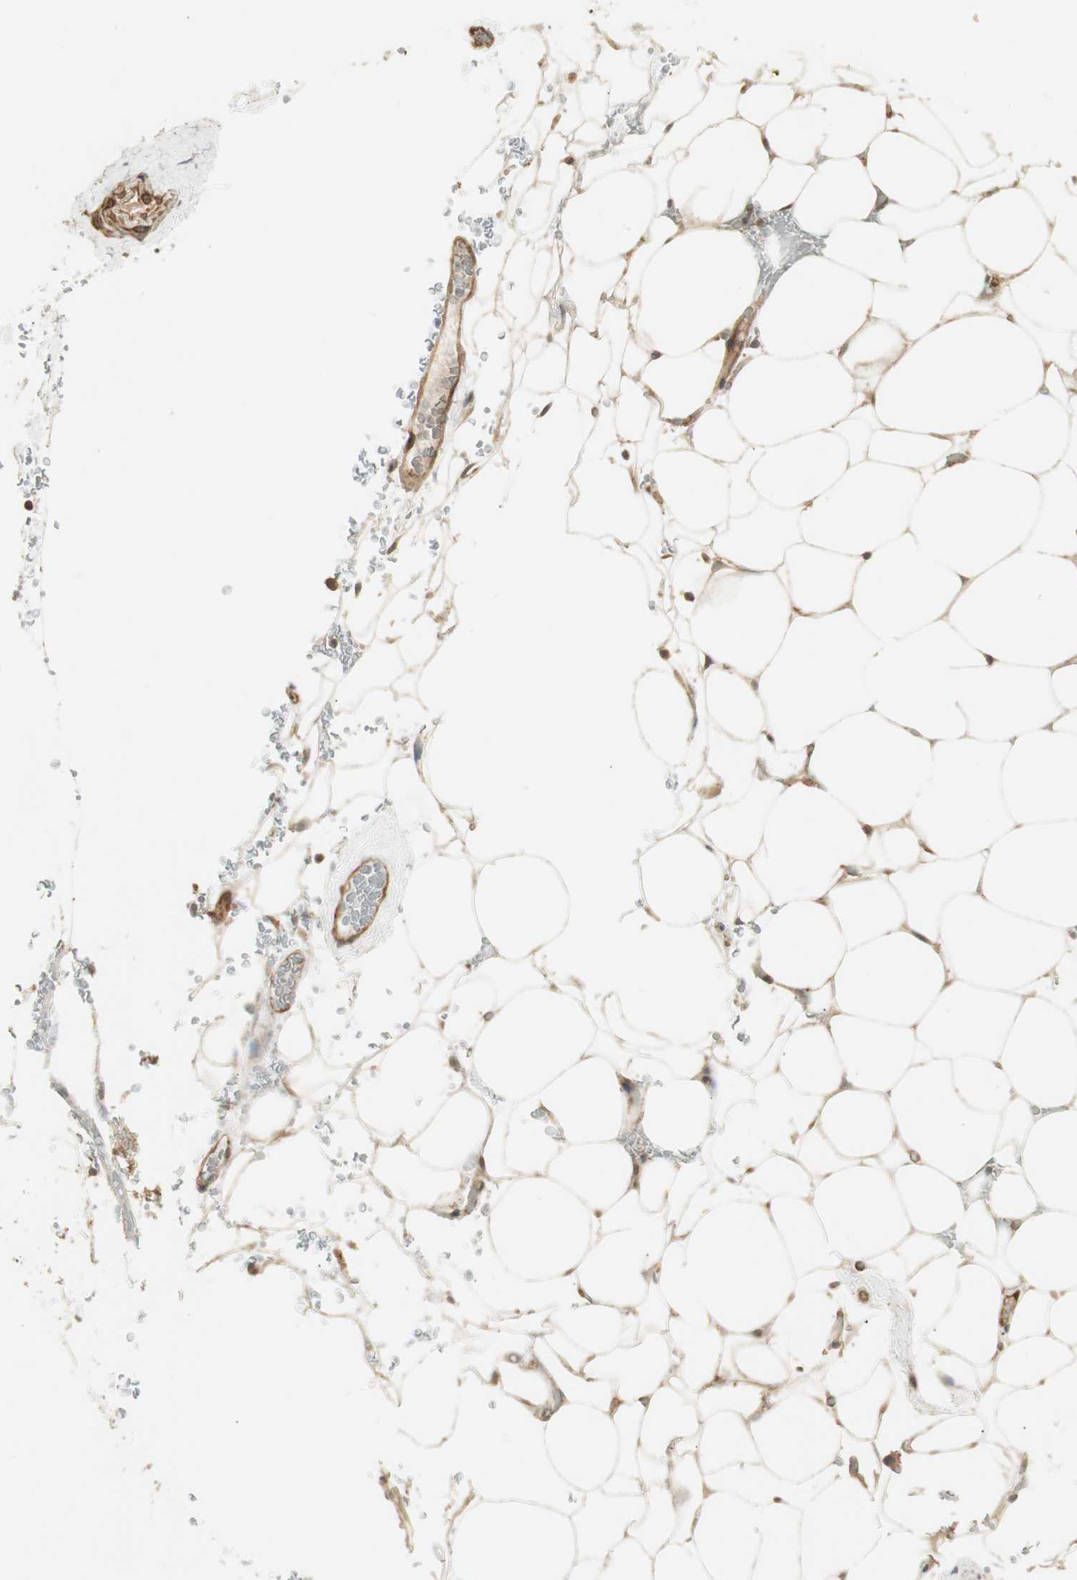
{"staining": {"intensity": "weak", "quantity": ">75%", "location": "cytoplasmic/membranous"}, "tissue": "adipose tissue", "cell_type": "Adipocytes", "image_type": "normal", "snomed": [{"axis": "morphology", "description": "Normal tissue, NOS"}, {"axis": "topography", "description": "Peripheral nerve tissue"}], "caption": "An immunohistochemistry (IHC) micrograph of unremarkable tissue is shown. Protein staining in brown shows weak cytoplasmic/membranous positivity in adipose tissue within adipocytes. The staining was performed using DAB to visualize the protein expression in brown, while the nuclei were stained in blue with hematoxylin (Magnification: 20x).", "gene": "PFDN5", "patient": {"sex": "male", "age": 70}}